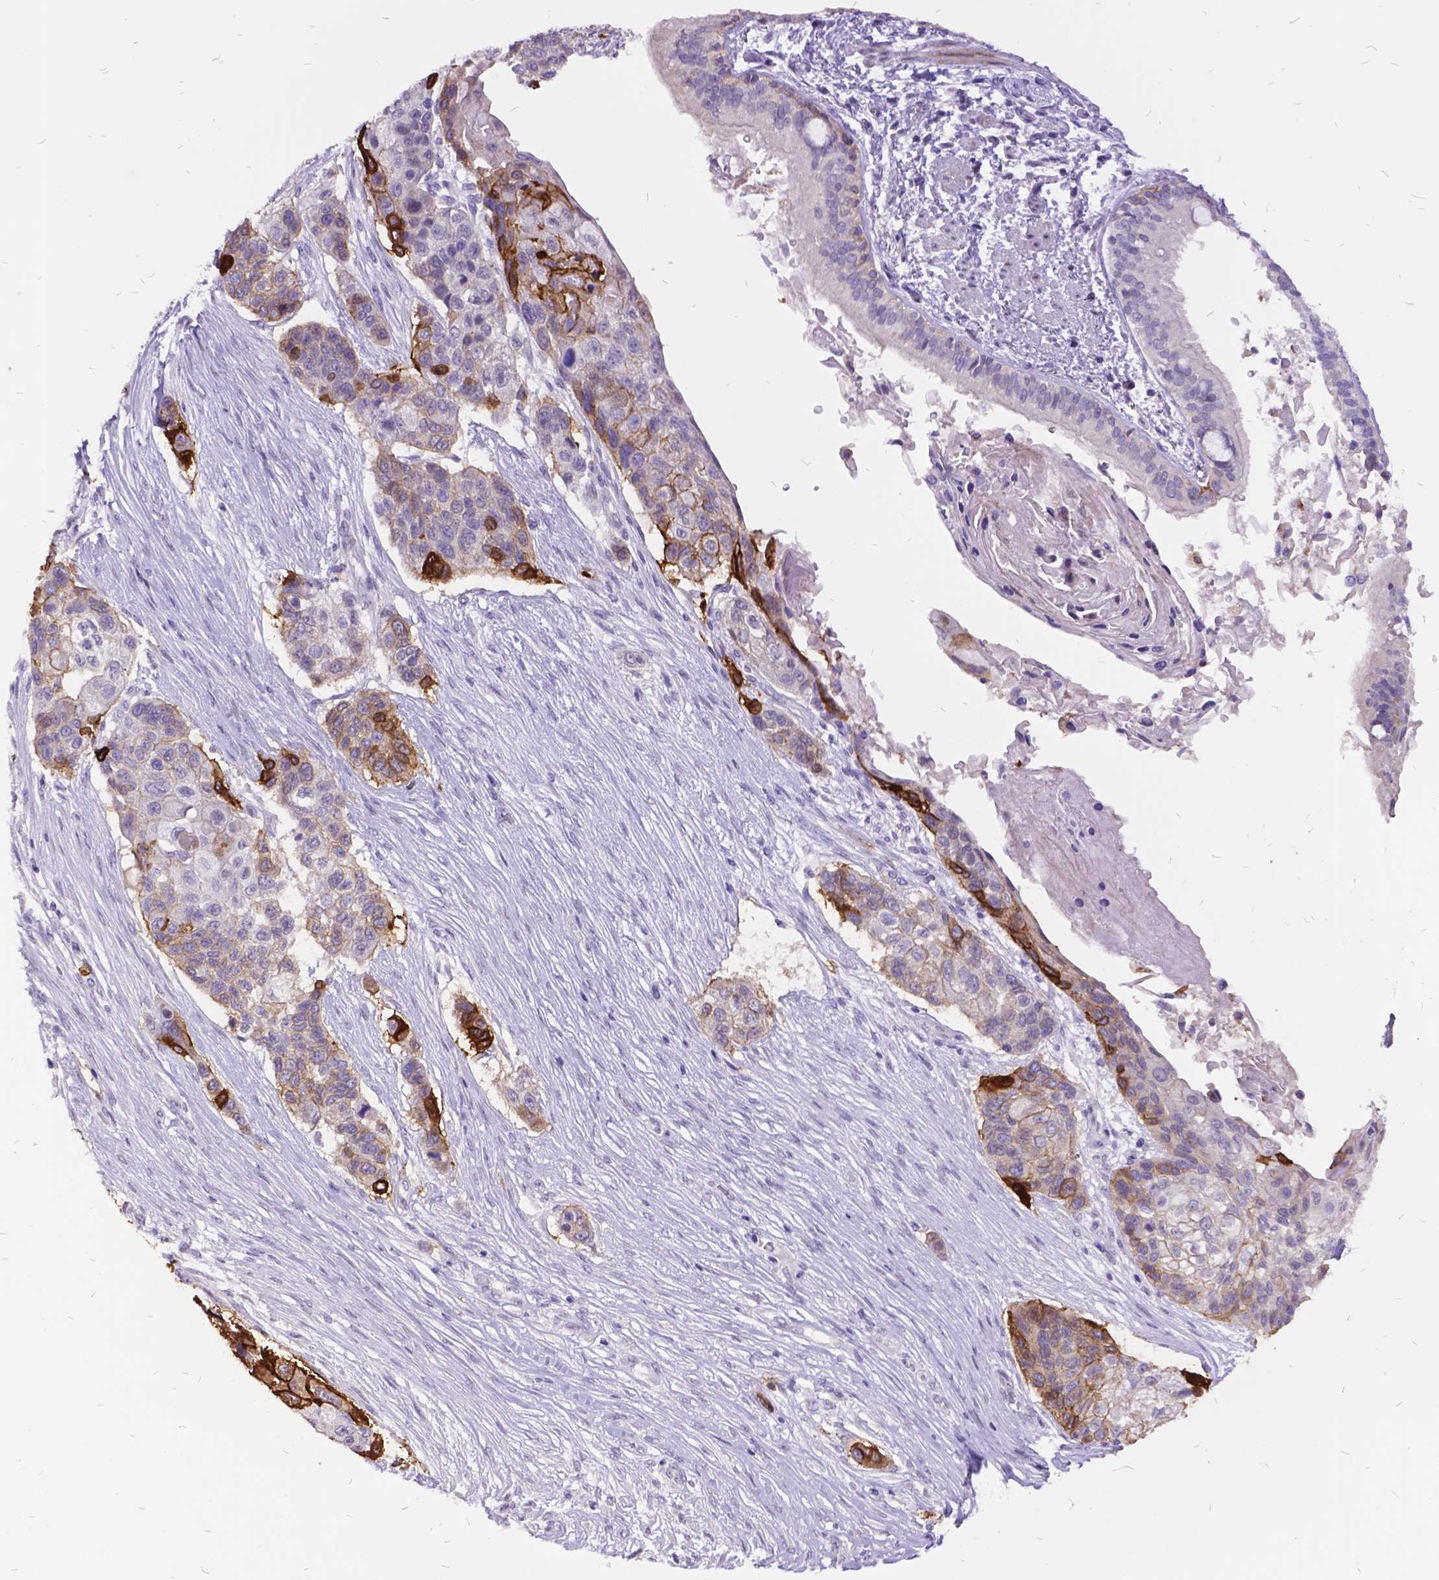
{"staining": {"intensity": "strong", "quantity": "<25%", "location": "cytoplasmic/membranous"}, "tissue": "lung cancer", "cell_type": "Tumor cells", "image_type": "cancer", "snomed": [{"axis": "morphology", "description": "Squamous cell carcinoma, NOS"}, {"axis": "topography", "description": "Lung"}], "caption": "About <25% of tumor cells in human squamous cell carcinoma (lung) display strong cytoplasmic/membranous protein positivity as visualized by brown immunohistochemical staining.", "gene": "ITGB6", "patient": {"sex": "male", "age": 69}}